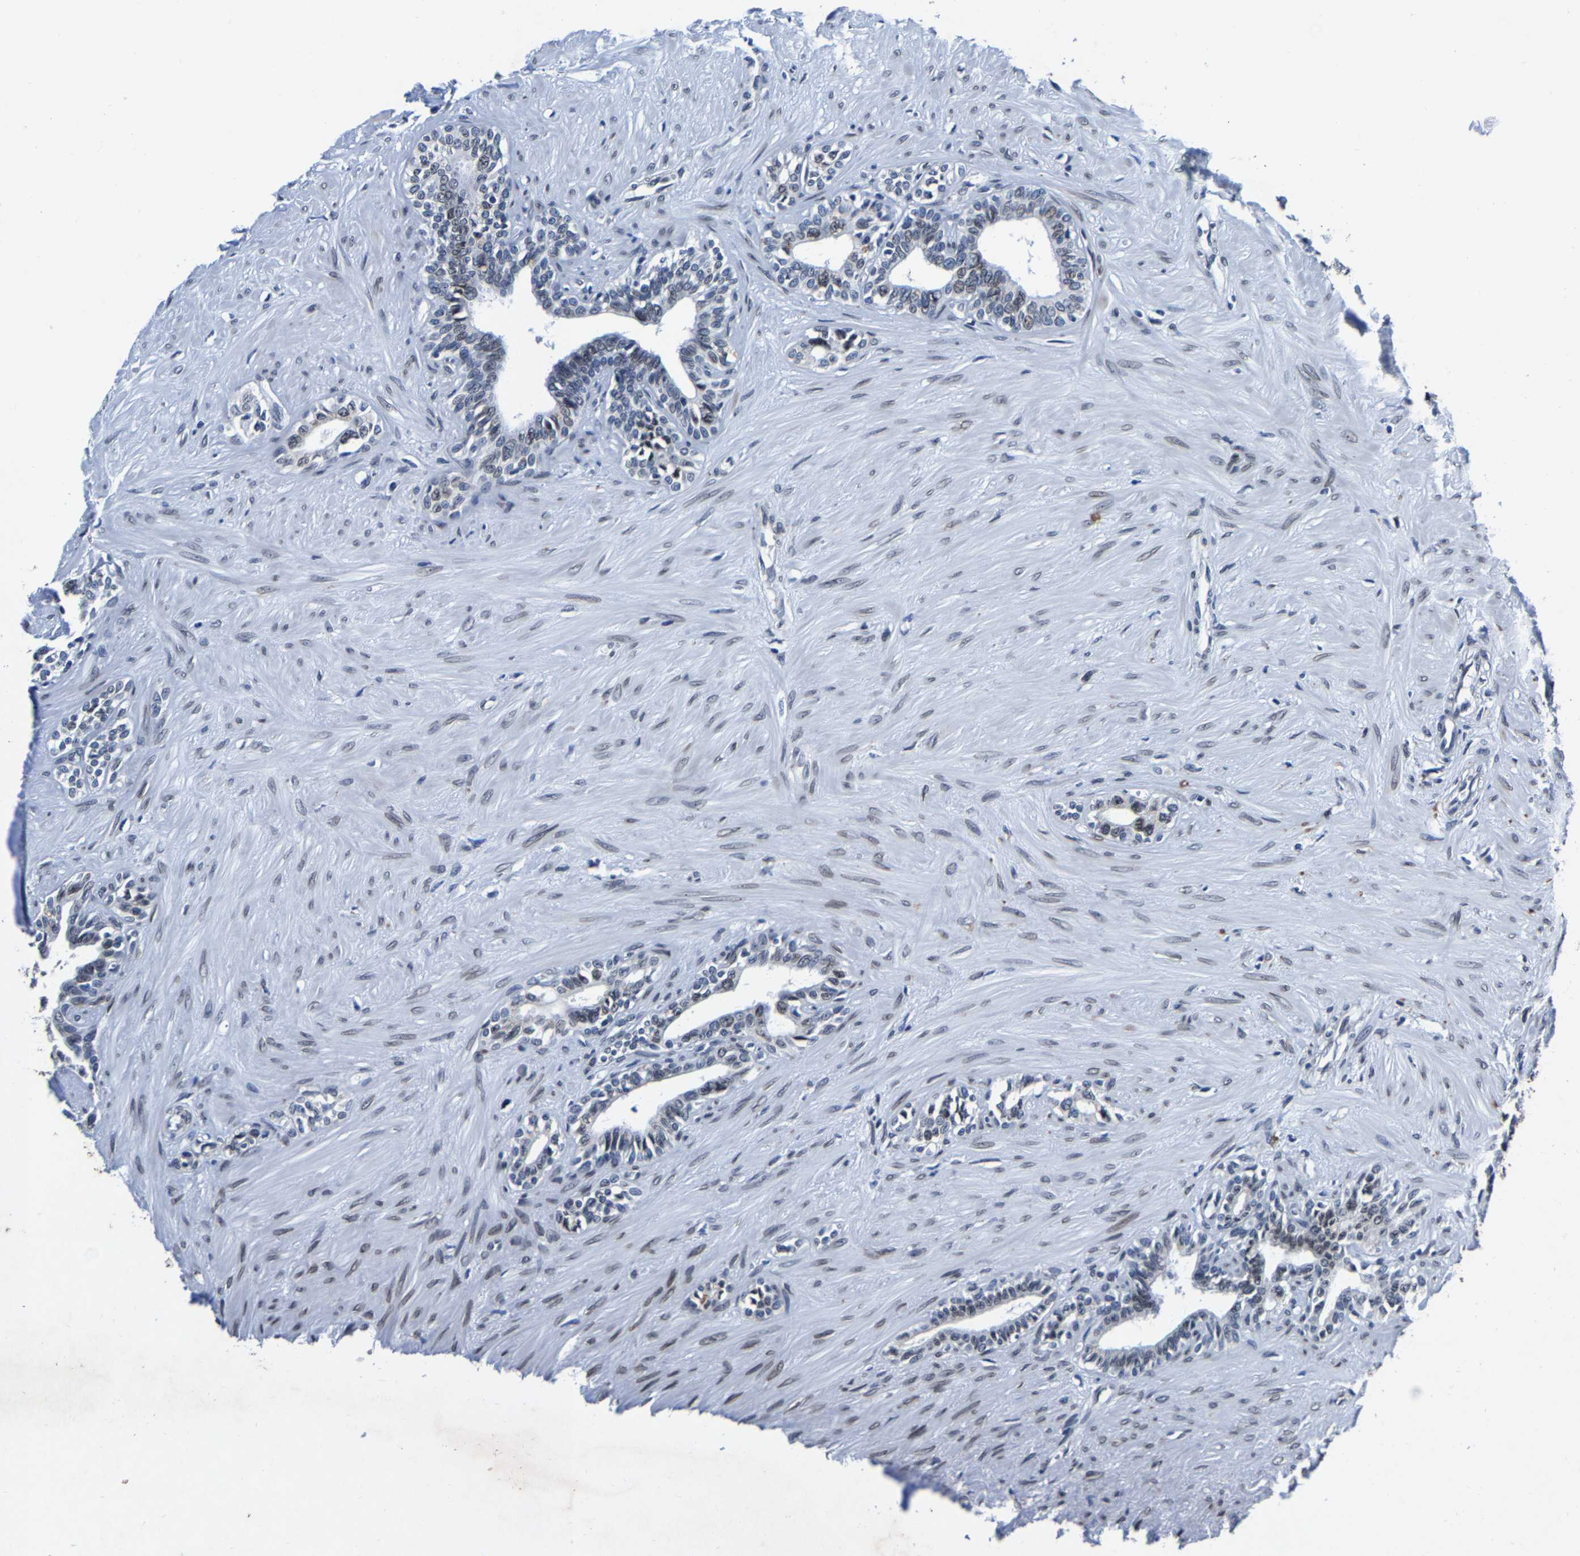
{"staining": {"intensity": "weak", "quantity": "<25%", "location": "nuclear"}, "tissue": "seminal vesicle", "cell_type": "Glandular cells", "image_type": "normal", "snomed": [{"axis": "morphology", "description": "Normal tissue, NOS"}, {"axis": "morphology", "description": "Adenocarcinoma, High grade"}, {"axis": "topography", "description": "Prostate"}, {"axis": "topography", "description": "Seminal veicle"}], "caption": "Immunohistochemistry micrograph of benign human seminal vesicle stained for a protein (brown), which displays no staining in glandular cells. (Brightfield microscopy of DAB immunohistochemistry at high magnification).", "gene": "UBN2", "patient": {"sex": "male", "age": 55}}